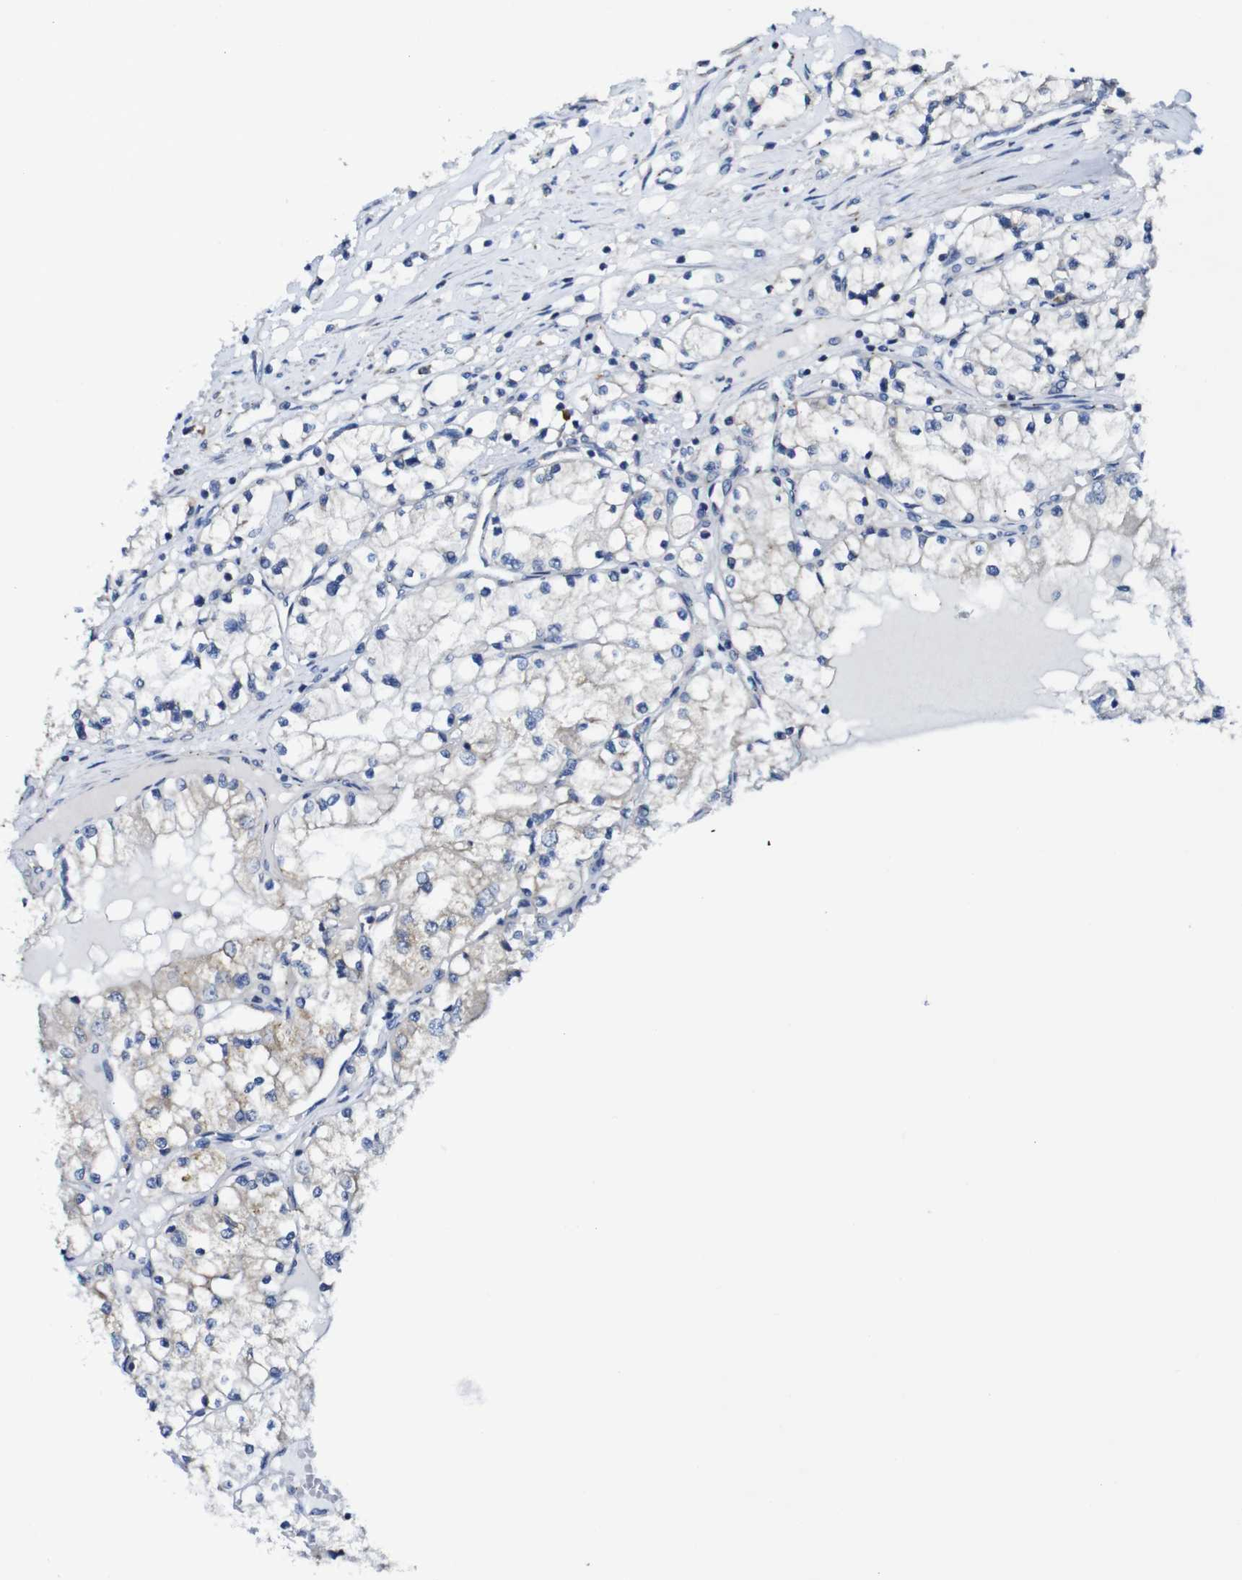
{"staining": {"intensity": "weak", "quantity": "<25%", "location": "cytoplasmic/membranous"}, "tissue": "renal cancer", "cell_type": "Tumor cells", "image_type": "cancer", "snomed": [{"axis": "morphology", "description": "Adenocarcinoma, NOS"}, {"axis": "topography", "description": "Kidney"}], "caption": "Protein analysis of renal adenocarcinoma displays no significant positivity in tumor cells.", "gene": "DDRGK1", "patient": {"sex": "male", "age": 68}}